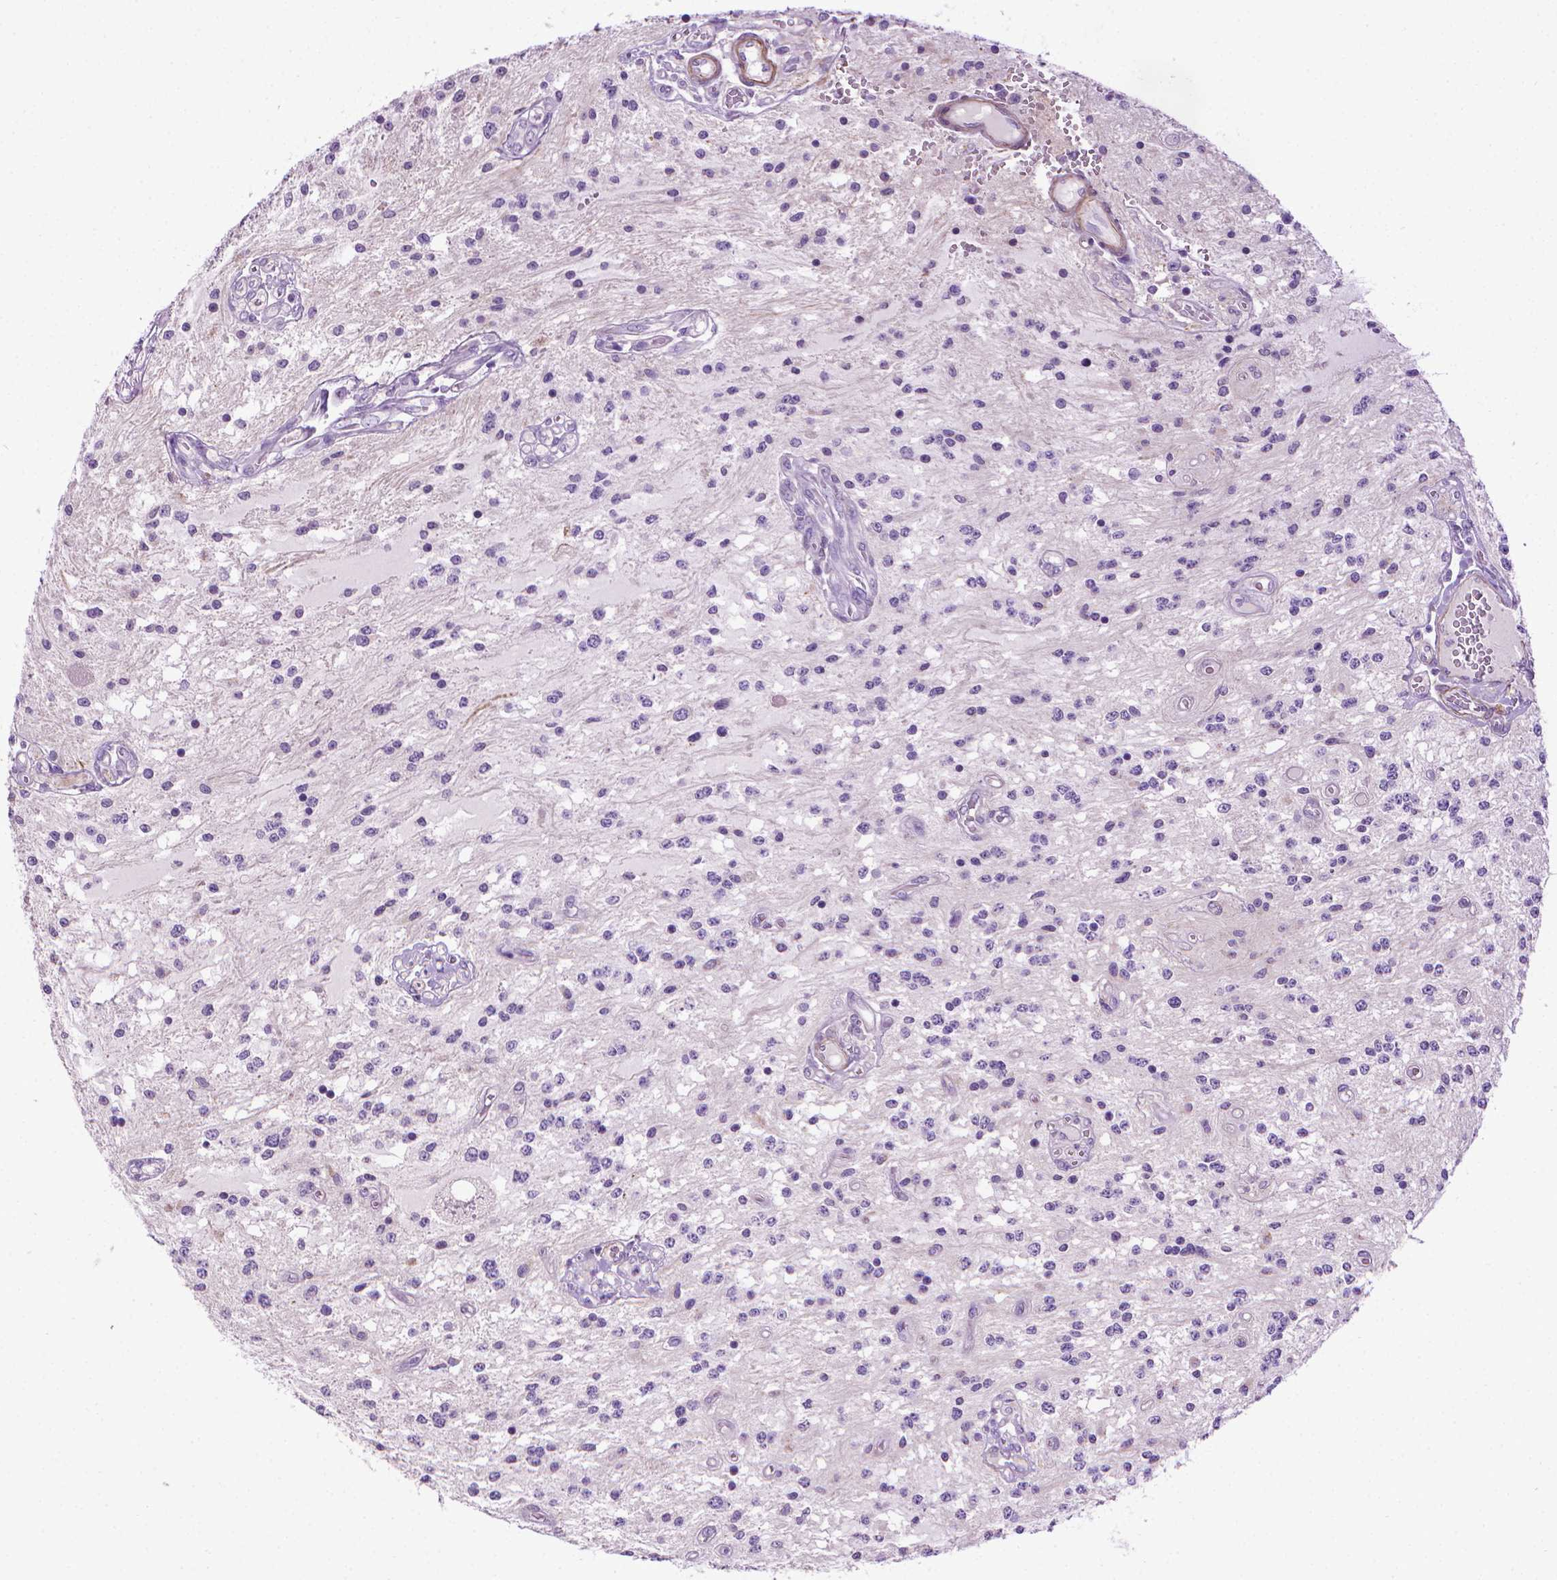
{"staining": {"intensity": "negative", "quantity": "none", "location": "none"}, "tissue": "glioma", "cell_type": "Tumor cells", "image_type": "cancer", "snomed": [{"axis": "morphology", "description": "Glioma, malignant, Low grade"}, {"axis": "topography", "description": "Cerebellum"}], "caption": "IHC of human malignant glioma (low-grade) displays no expression in tumor cells.", "gene": "AQP10", "patient": {"sex": "female", "age": 14}}